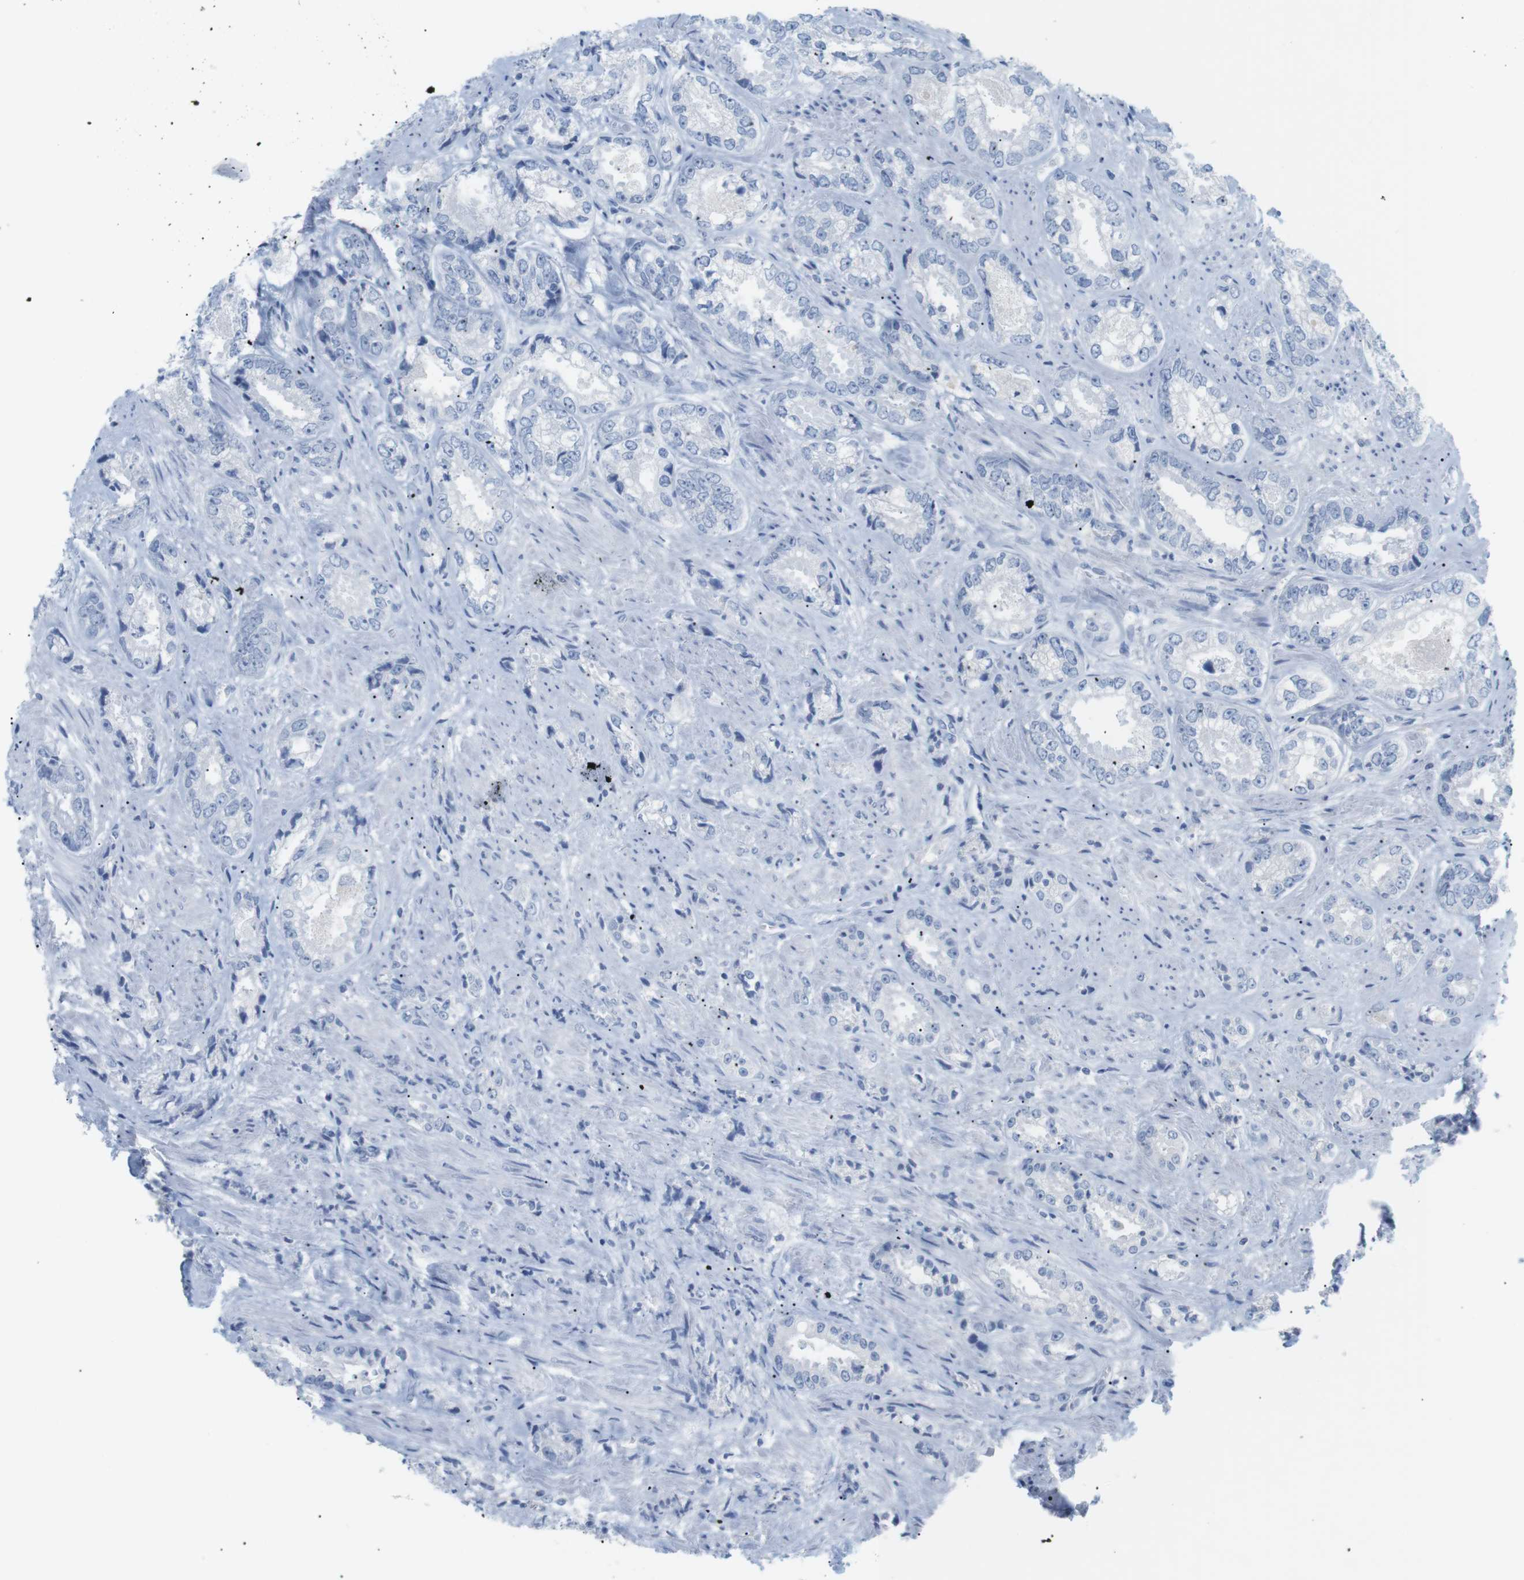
{"staining": {"intensity": "negative", "quantity": "none", "location": "none"}, "tissue": "prostate cancer", "cell_type": "Tumor cells", "image_type": "cancer", "snomed": [{"axis": "morphology", "description": "Adenocarcinoma, High grade"}, {"axis": "topography", "description": "Prostate"}], "caption": "Human prostate adenocarcinoma (high-grade) stained for a protein using immunohistochemistry reveals no expression in tumor cells.", "gene": "HBG2", "patient": {"sex": "male", "age": 61}}